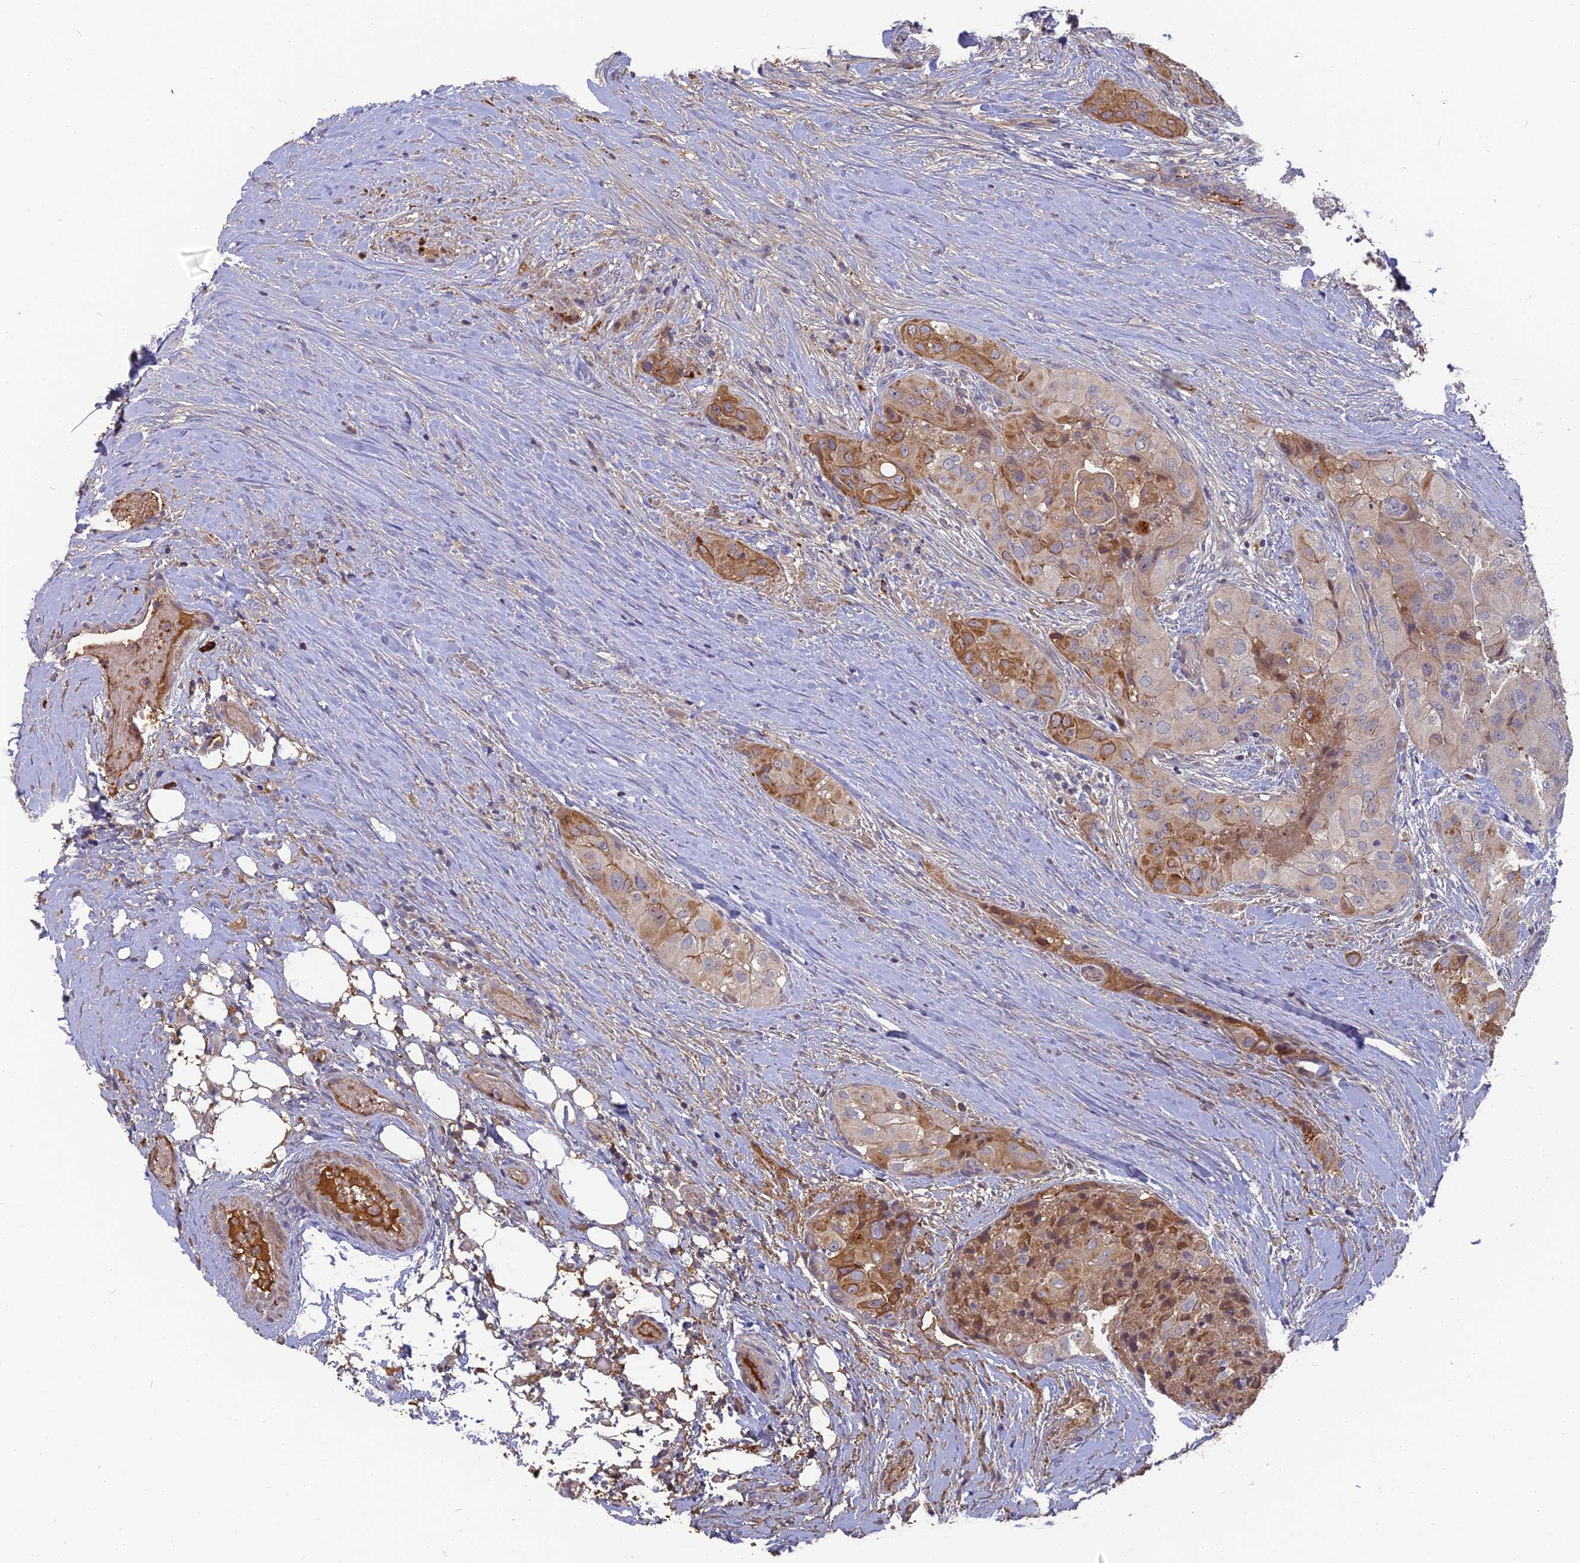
{"staining": {"intensity": "moderate", "quantity": "25%-75%", "location": "cytoplasmic/membranous"}, "tissue": "thyroid cancer", "cell_type": "Tumor cells", "image_type": "cancer", "snomed": [{"axis": "morphology", "description": "Papillary adenocarcinoma, NOS"}, {"axis": "topography", "description": "Thyroid gland"}], "caption": "About 25%-75% of tumor cells in human thyroid cancer (papillary adenocarcinoma) exhibit moderate cytoplasmic/membranous protein staining as visualized by brown immunohistochemical staining.", "gene": "ERMAP", "patient": {"sex": "female", "age": 59}}